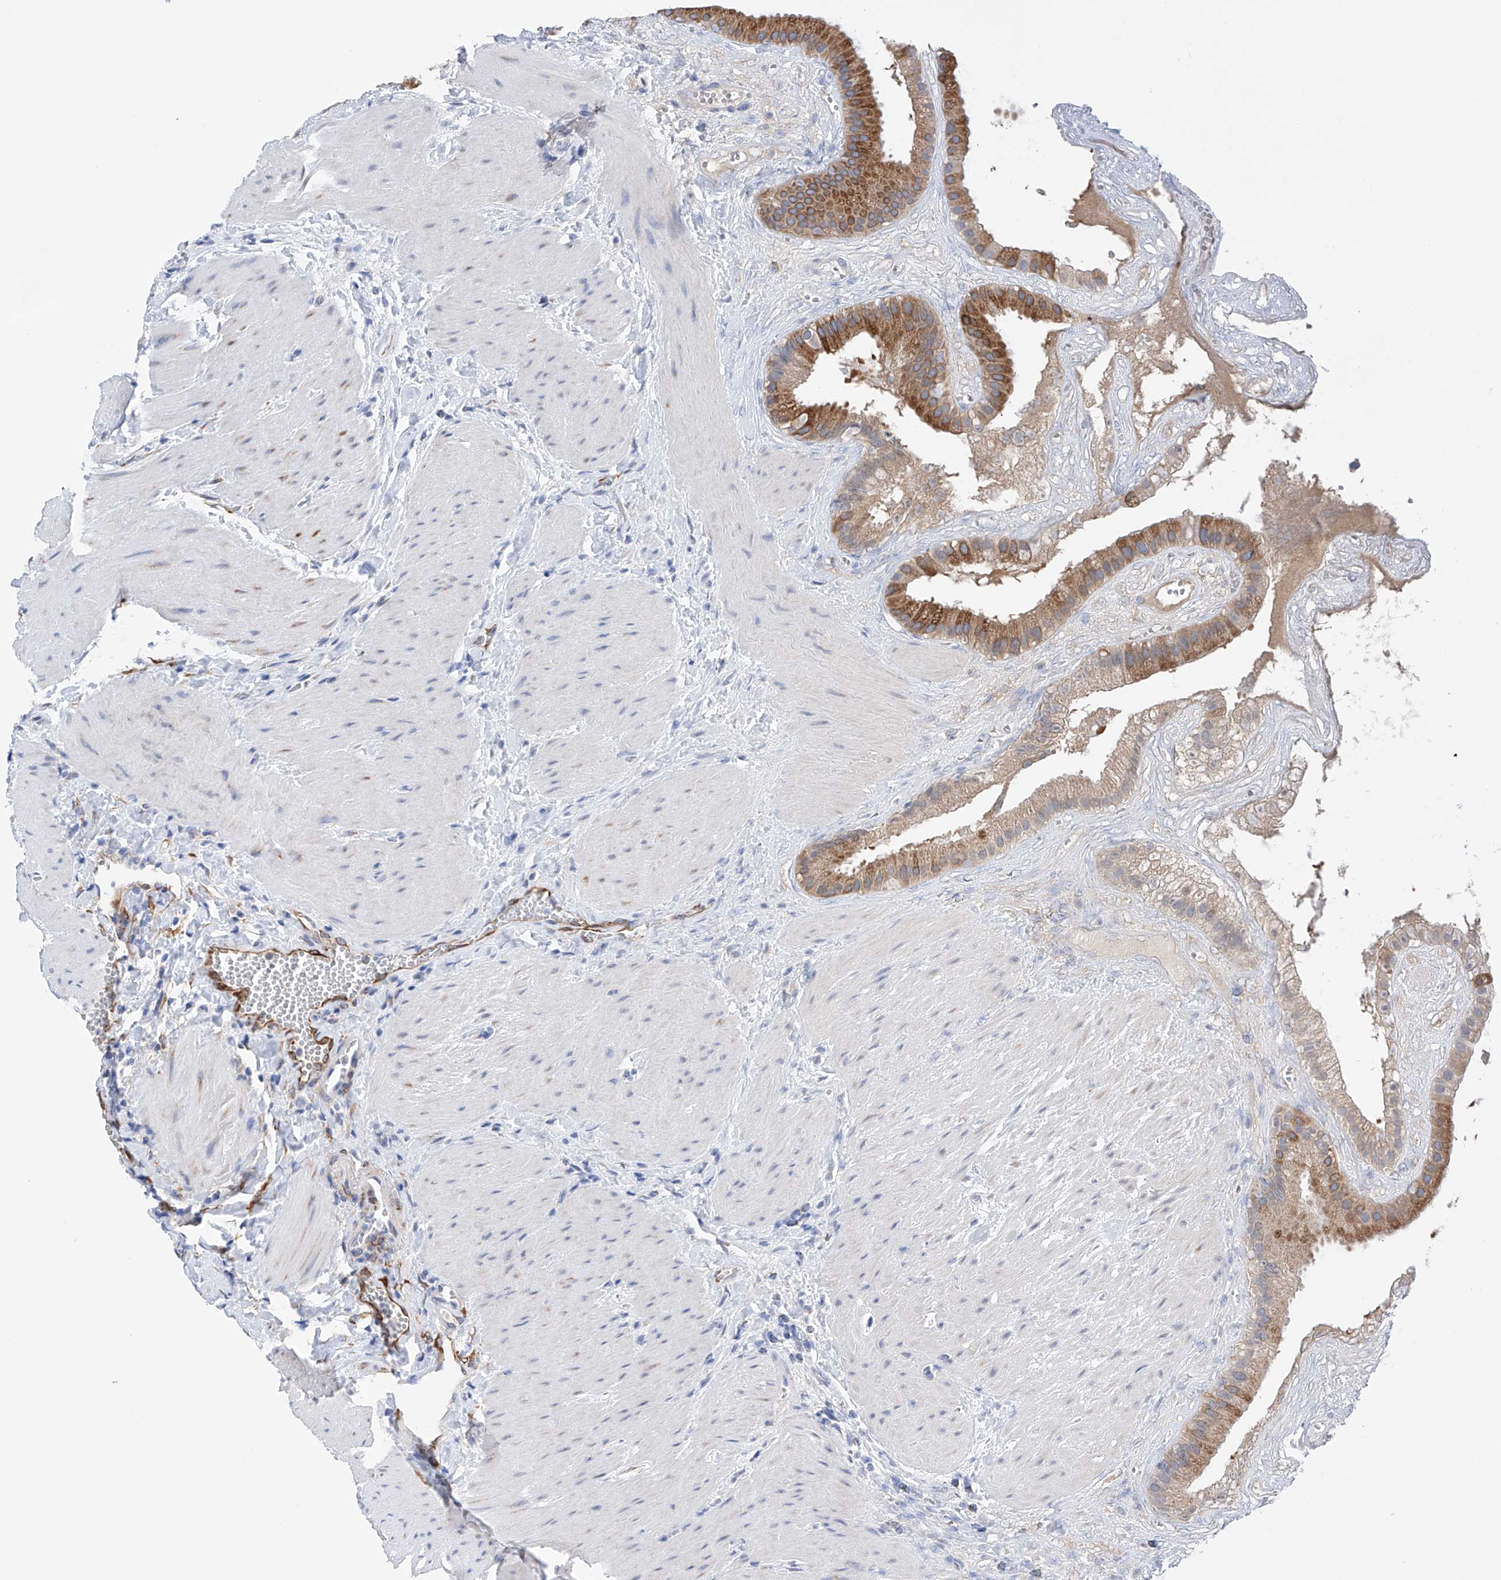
{"staining": {"intensity": "strong", "quantity": ">75%", "location": "cytoplasmic/membranous"}, "tissue": "gallbladder", "cell_type": "Glandular cells", "image_type": "normal", "snomed": [{"axis": "morphology", "description": "Normal tissue, NOS"}, {"axis": "topography", "description": "Gallbladder"}], "caption": "Normal gallbladder shows strong cytoplasmic/membranous staining in approximately >75% of glandular cells, visualized by immunohistochemistry.", "gene": "PDIA5", "patient": {"sex": "male", "age": 55}}